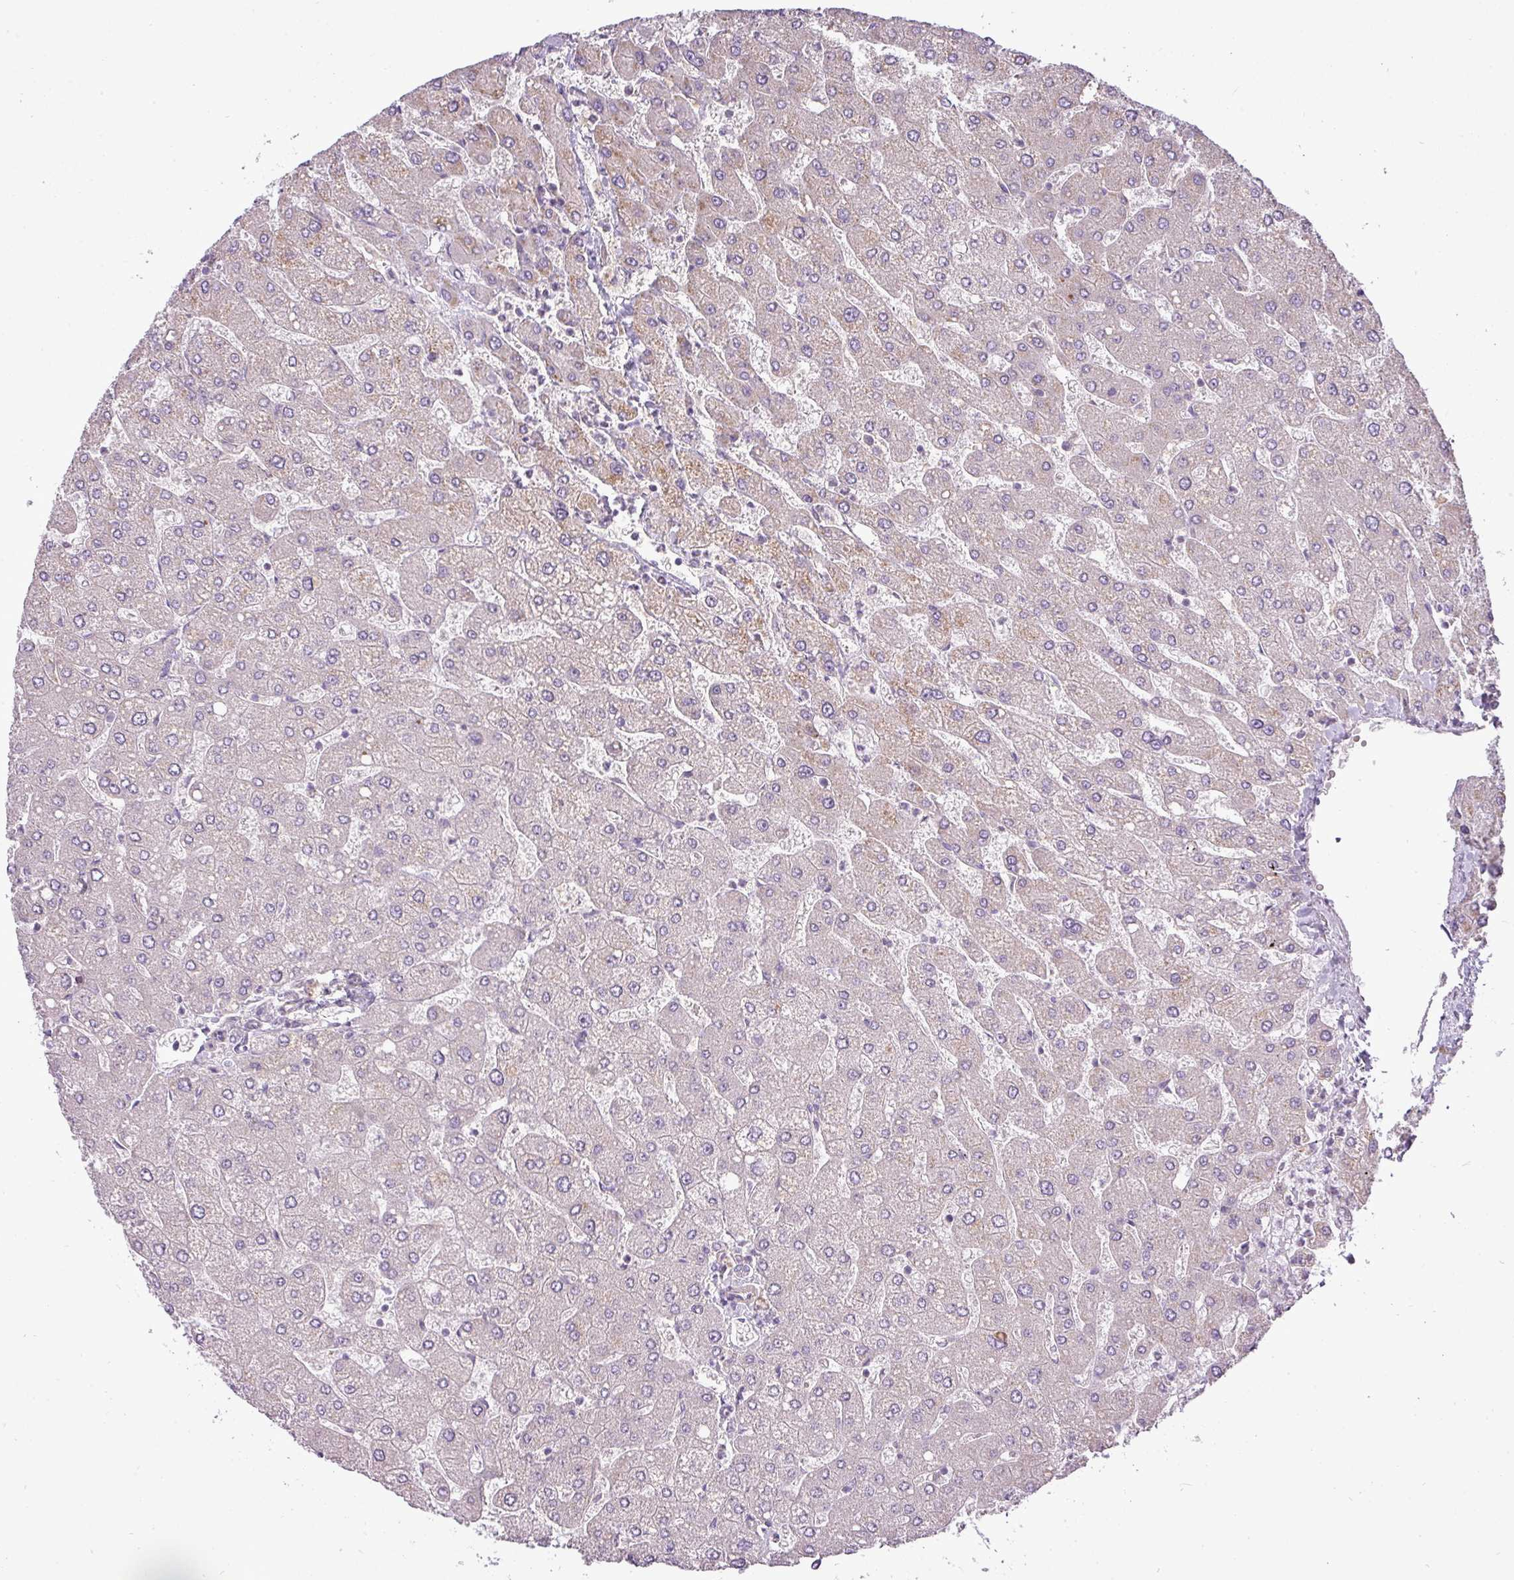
{"staining": {"intensity": "negative", "quantity": "none", "location": "none"}, "tissue": "liver", "cell_type": "Cholangiocytes", "image_type": "normal", "snomed": [{"axis": "morphology", "description": "Normal tissue, NOS"}, {"axis": "topography", "description": "Liver"}], "caption": "DAB immunohistochemical staining of unremarkable human liver displays no significant expression in cholangiocytes. (DAB immunohistochemistry (IHC) with hematoxylin counter stain).", "gene": "PDRG1", "patient": {"sex": "male", "age": 55}}